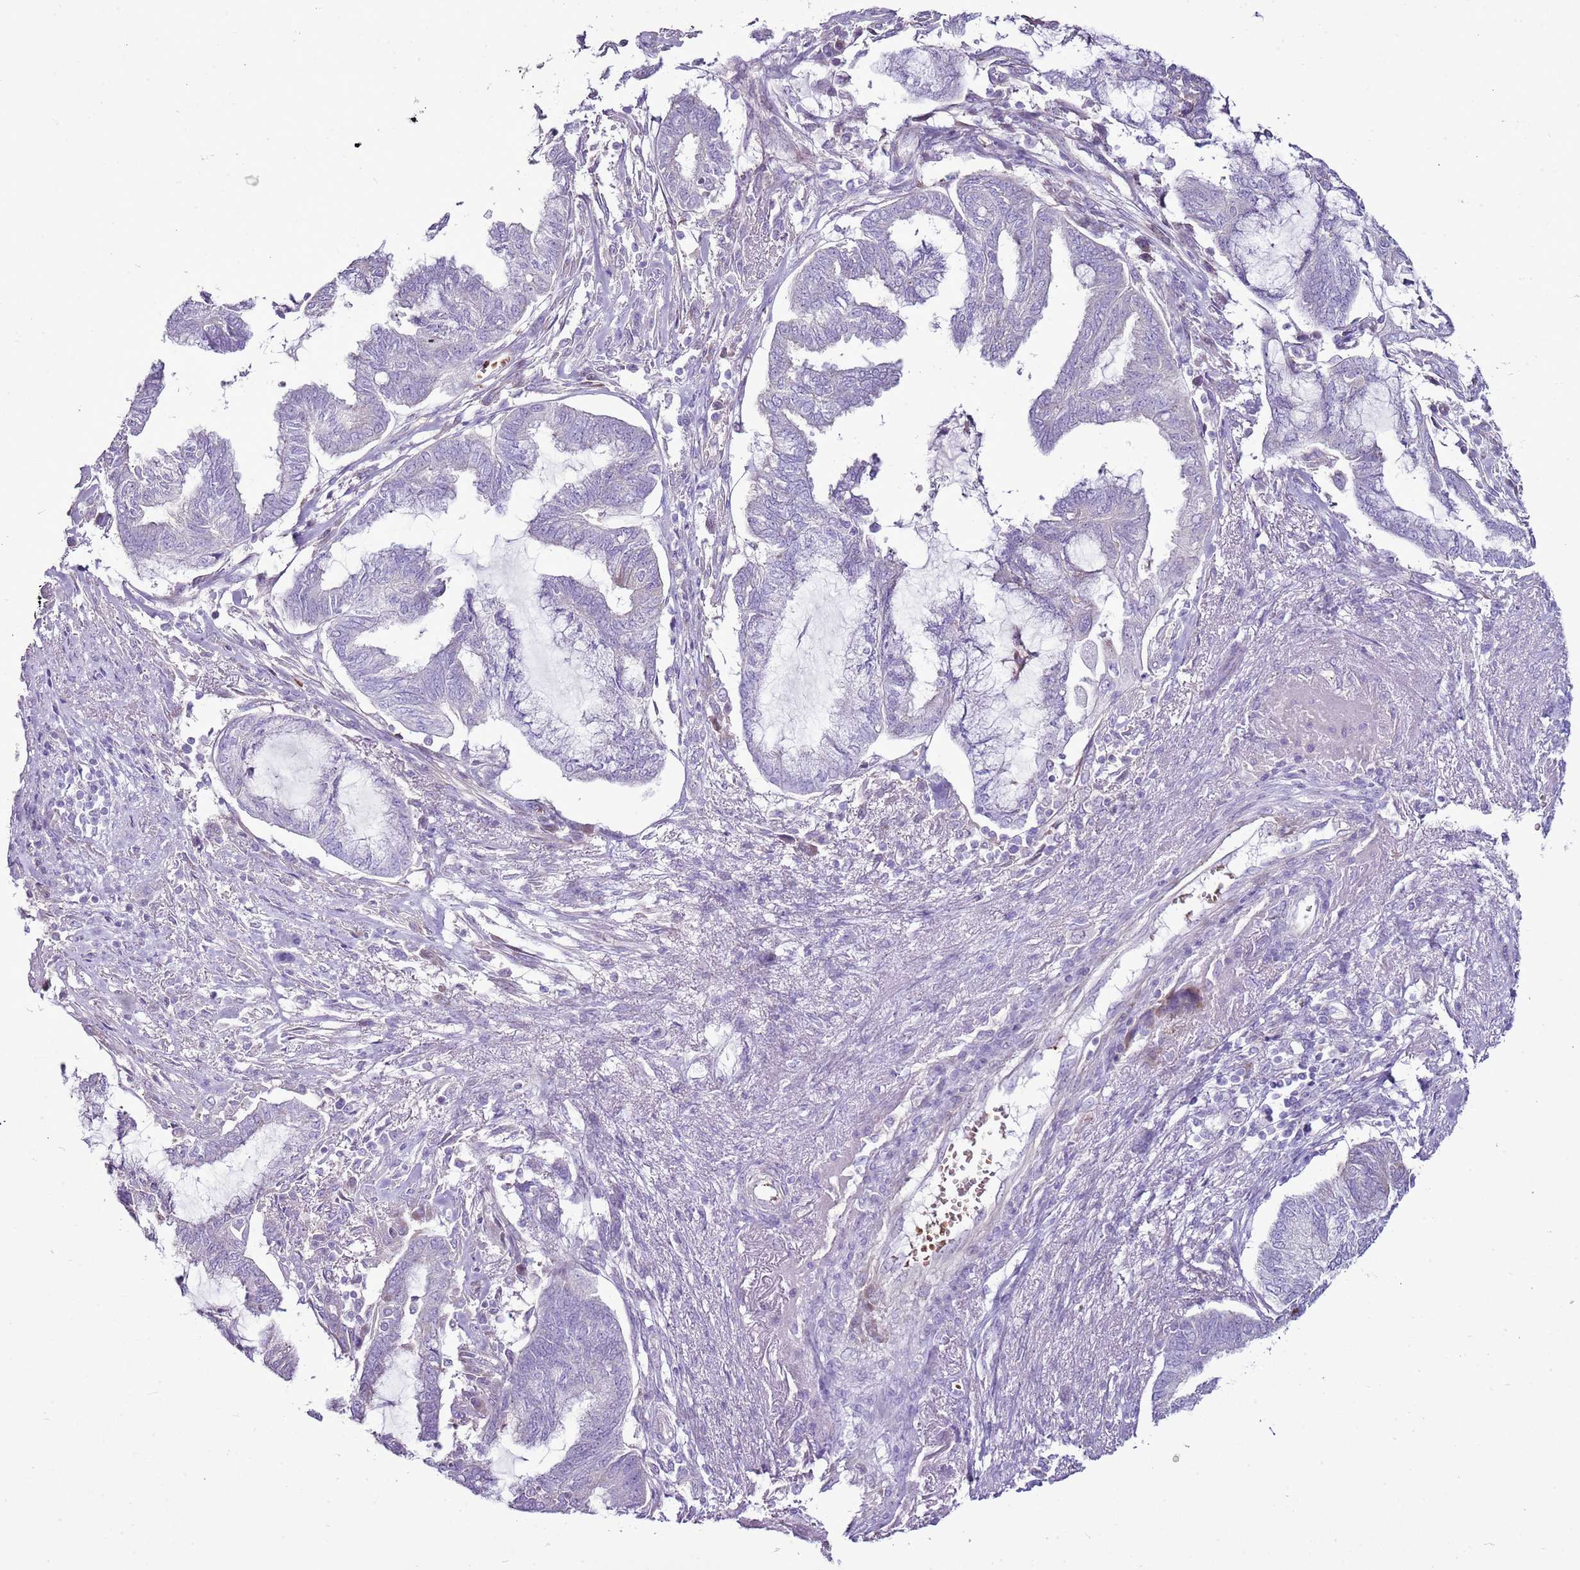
{"staining": {"intensity": "negative", "quantity": "none", "location": "none"}, "tissue": "endometrial cancer", "cell_type": "Tumor cells", "image_type": "cancer", "snomed": [{"axis": "morphology", "description": "Adenocarcinoma, NOS"}, {"axis": "topography", "description": "Endometrium"}], "caption": "Histopathology image shows no significant protein expression in tumor cells of adenocarcinoma (endometrial).", "gene": "CHAC2", "patient": {"sex": "female", "age": 86}}